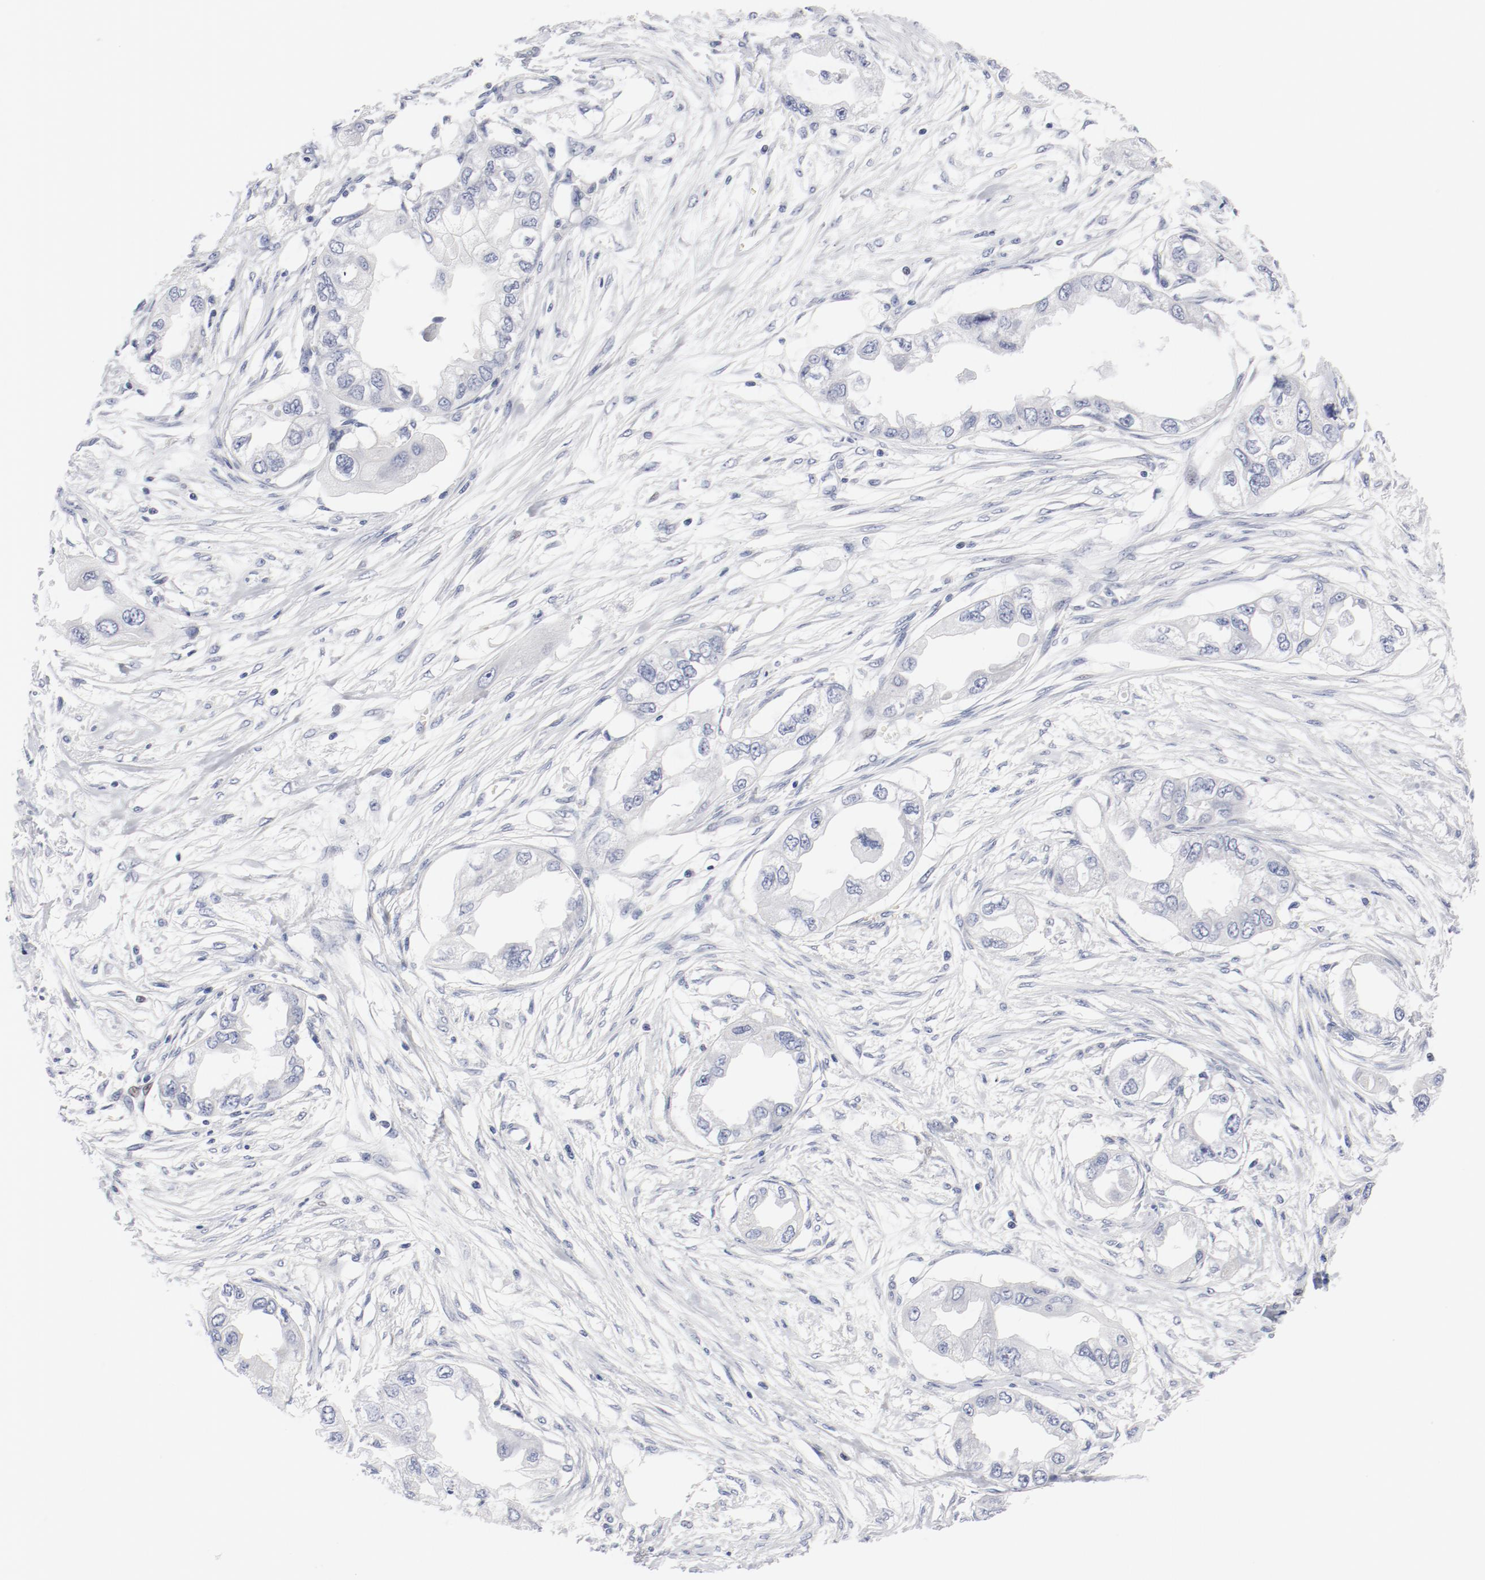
{"staining": {"intensity": "negative", "quantity": "none", "location": "none"}, "tissue": "endometrial cancer", "cell_type": "Tumor cells", "image_type": "cancer", "snomed": [{"axis": "morphology", "description": "Adenocarcinoma, NOS"}, {"axis": "topography", "description": "Endometrium"}], "caption": "Tumor cells are negative for brown protein staining in endometrial cancer (adenocarcinoma).", "gene": "KCNK13", "patient": {"sex": "female", "age": 67}}